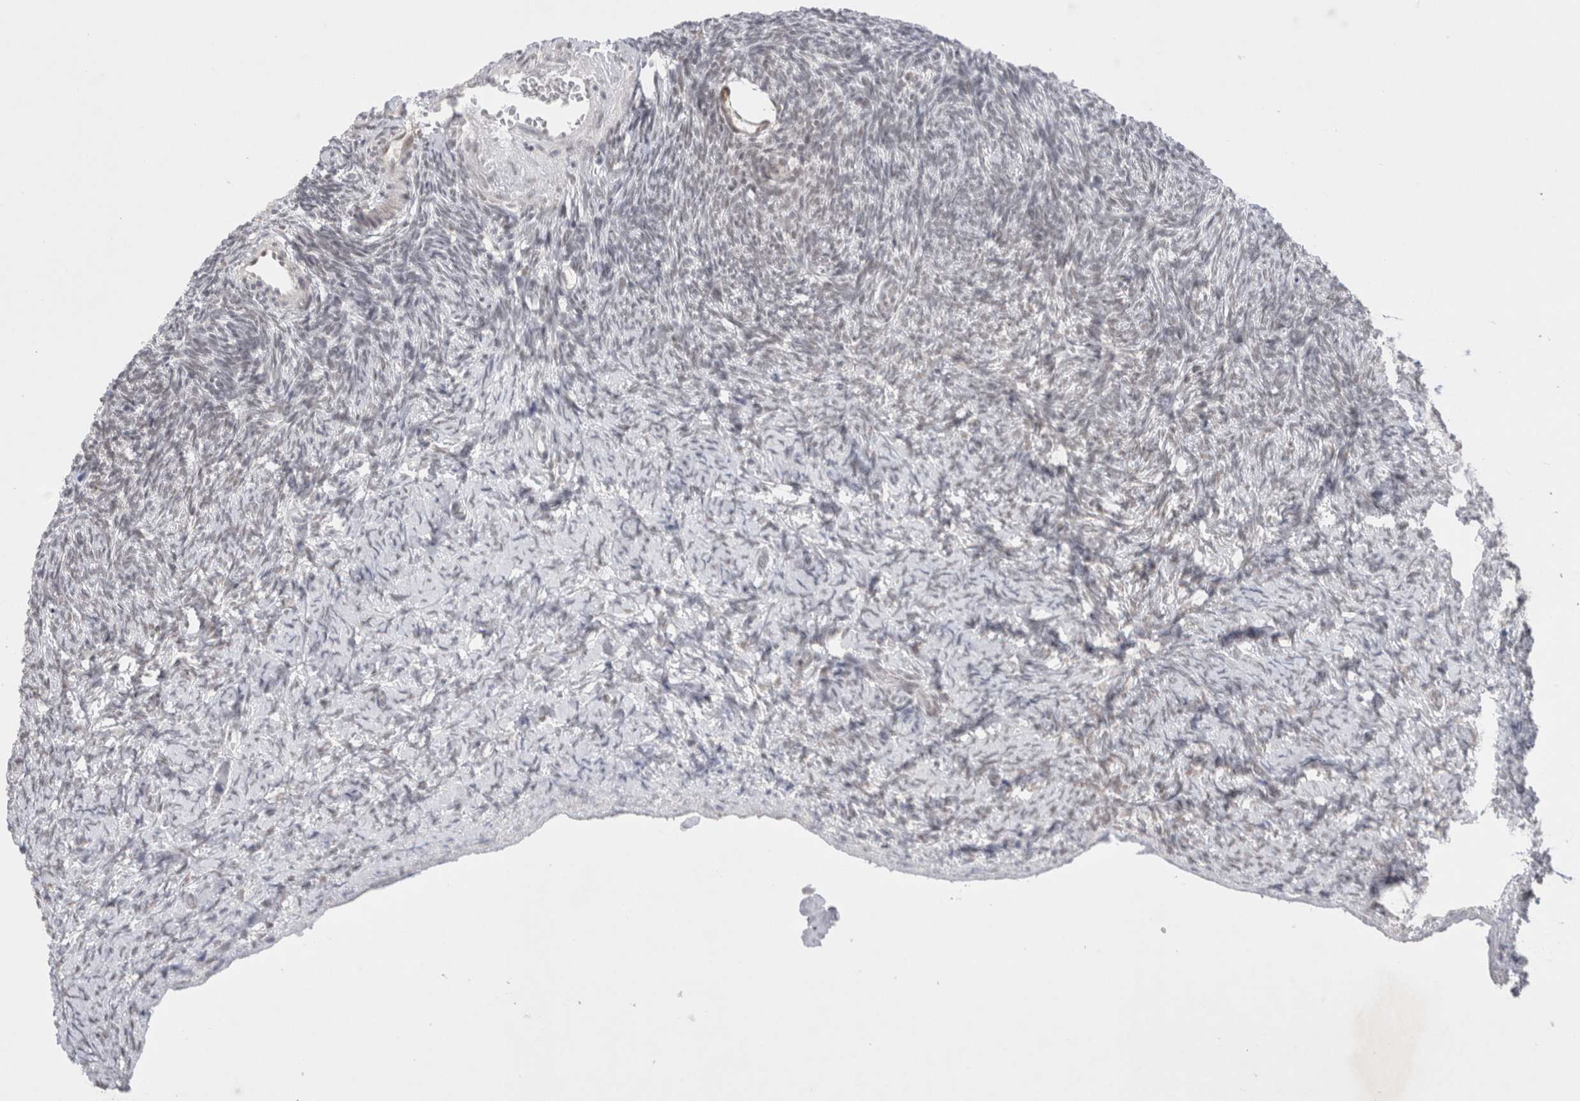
{"staining": {"intensity": "moderate", "quantity": ">75%", "location": "nuclear"}, "tissue": "ovary", "cell_type": "Follicle cells", "image_type": "normal", "snomed": [{"axis": "morphology", "description": "Normal tissue, NOS"}, {"axis": "topography", "description": "Ovary"}], "caption": "Protein expression analysis of normal human ovary reveals moderate nuclear staining in approximately >75% of follicle cells. The protein is shown in brown color, while the nuclei are stained blue.", "gene": "RECQL4", "patient": {"sex": "female", "age": 34}}